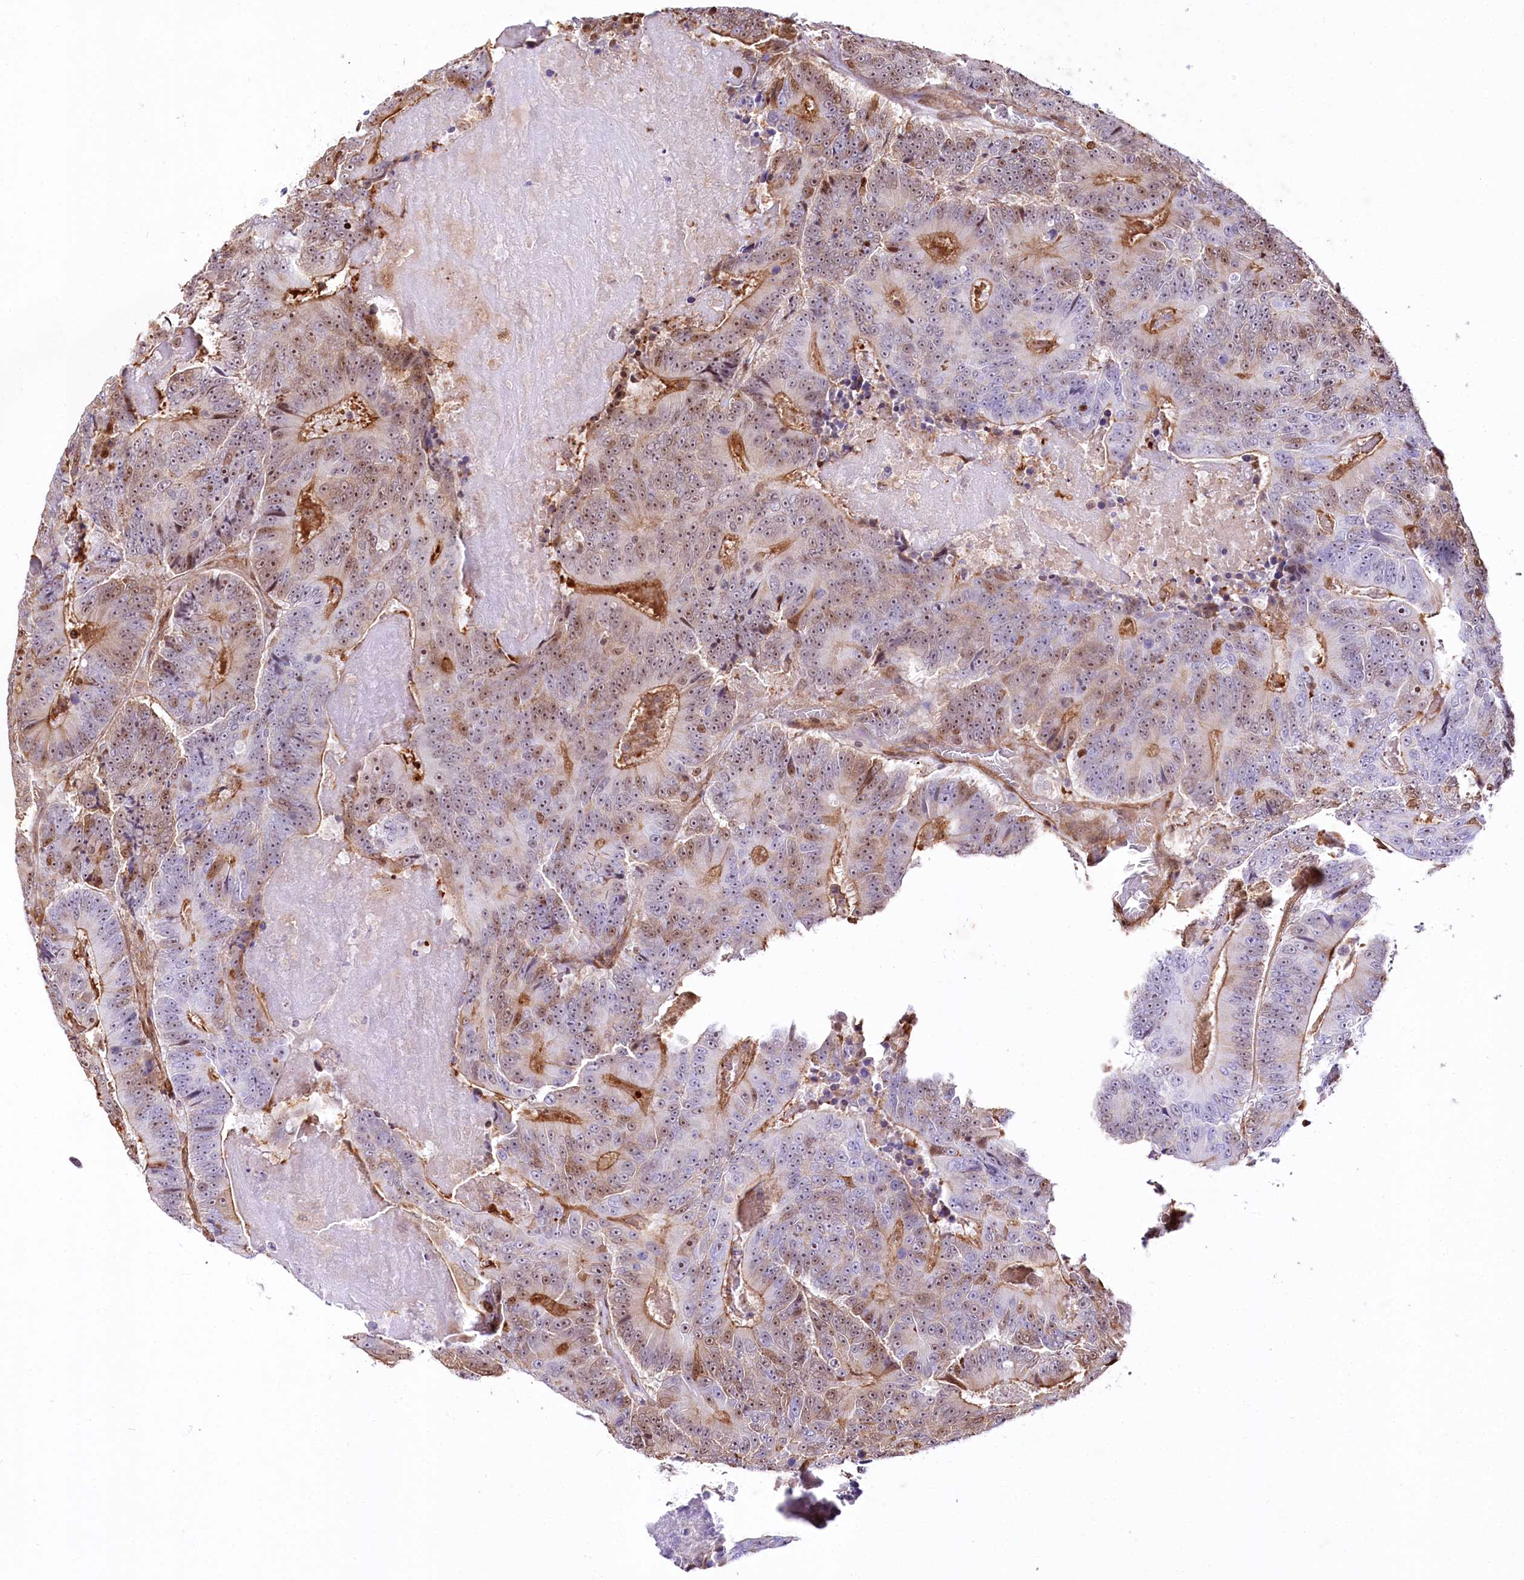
{"staining": {"intensity": "moderate", "quantity": "25%-75%", "location": "cytoplasmic/membranous,nuclear"}, "tissue": "colorectal cancer", "cell_type": "Tumor cells", "image_type": "cancer", "snomed": [{"axis": "morphology", "description": "Adenocarcinoma, NOS"}, {"axis": "topography", "description": "Colon"}], "caption": "DAB immunohistochemical staining of colorectal adenocarcinoma demonstrates moderate cytoplasmic/membranous and nuclear protein staining in approximately 25%-75% of tumor cells.", "gene": "PTMS", "patient": {"sex": "male", "age": 83}}